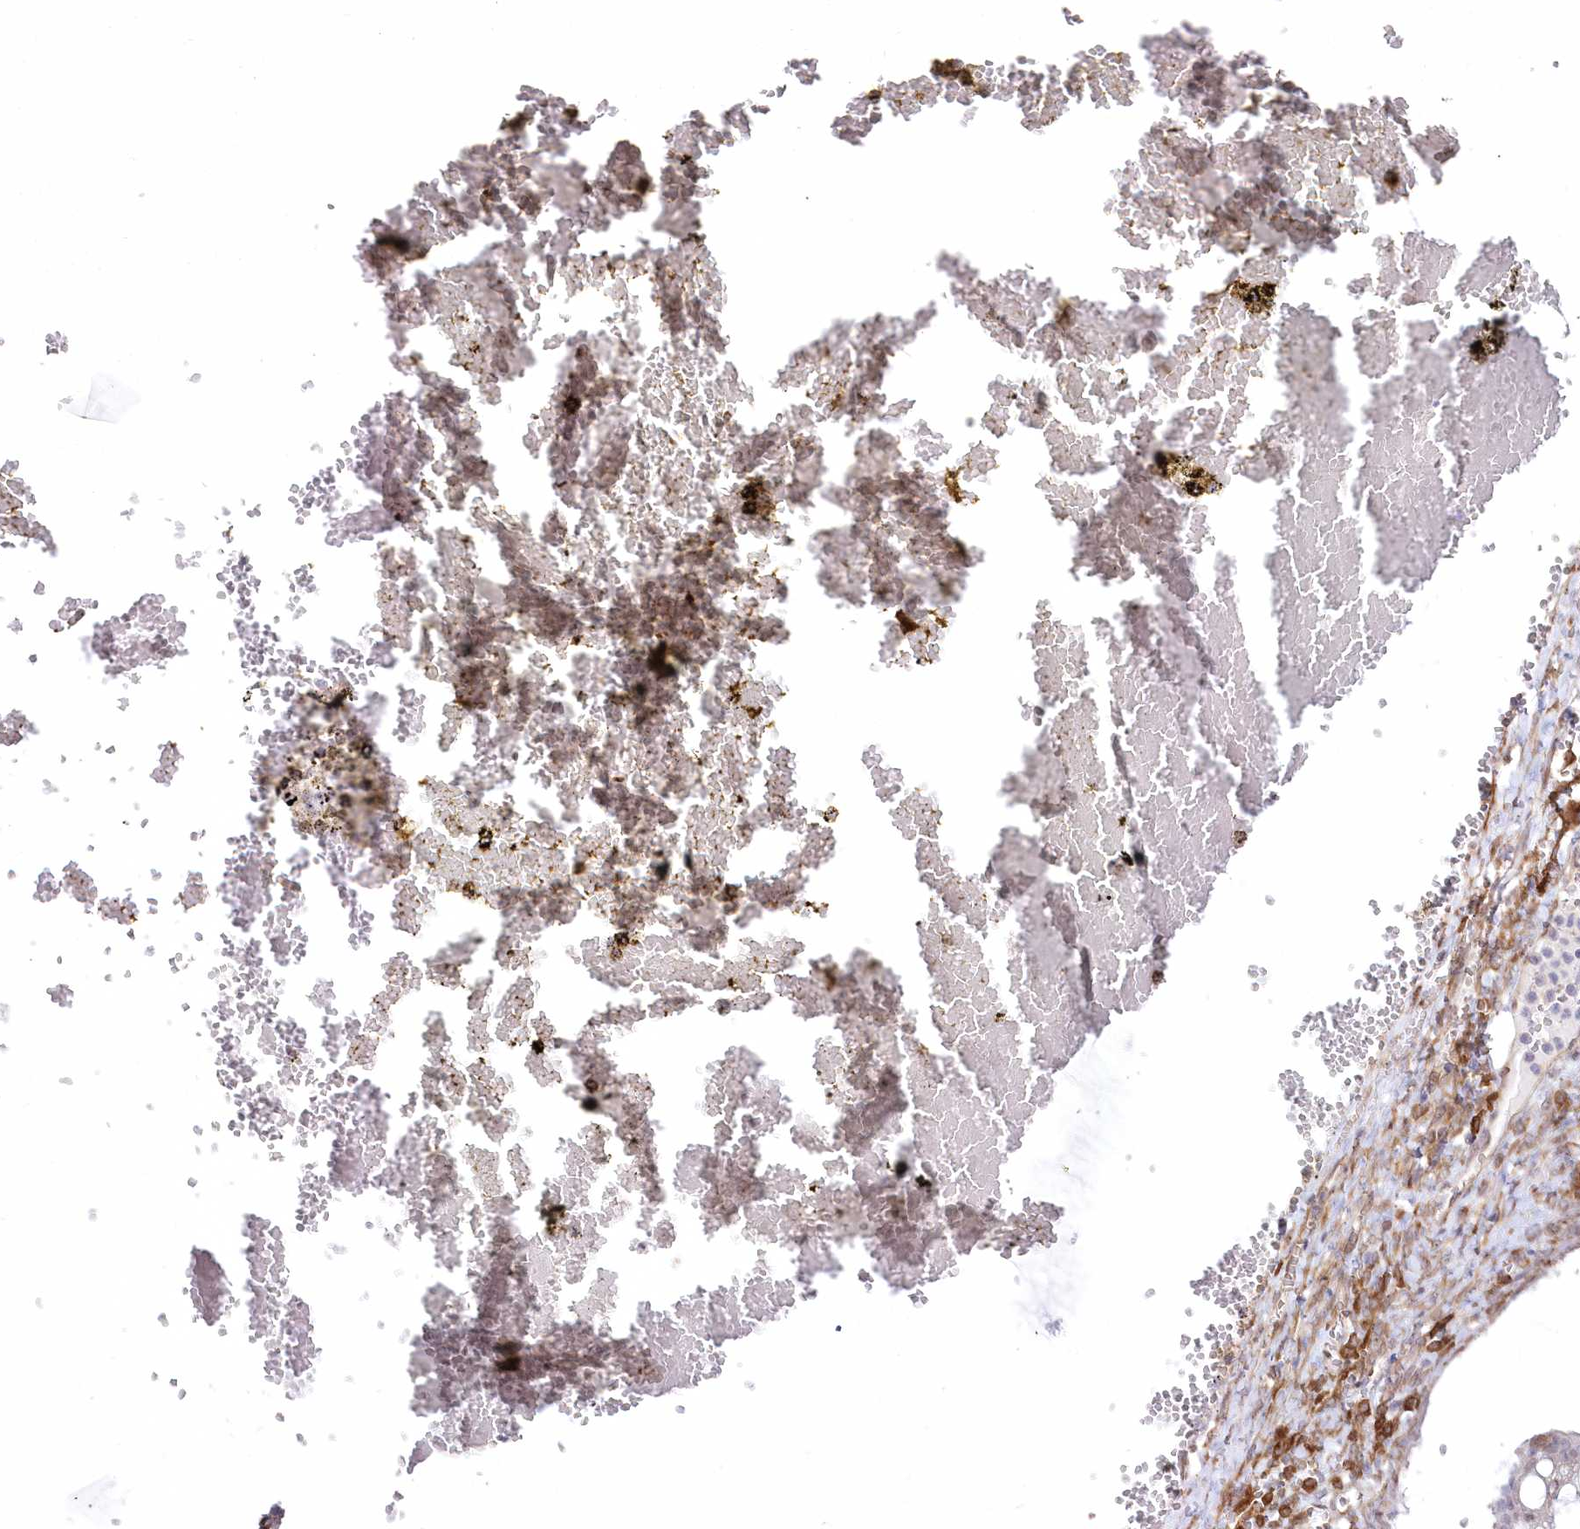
{"staining": {"intensity": "negative", "quantity": "none", "location": "none"}, "tissue": "ovarian cancer", "cell_type": "Tumor cells", "image_type": "cancer", "snomed": [{"axis": "morphology", "description": "Cystadenocarcinoma, mucinous, NOS"}, {"axis": "topography", "description": "Ovary"}], "caption": "High power microscopy histopathology image of an IHC image of ovarian cancer (mucinous cystadenocarcinoma), revealing no significant staining in tumor cells.", "gene": "SH3PXD2B", "patient": {"sex": "female", "age": 73}}